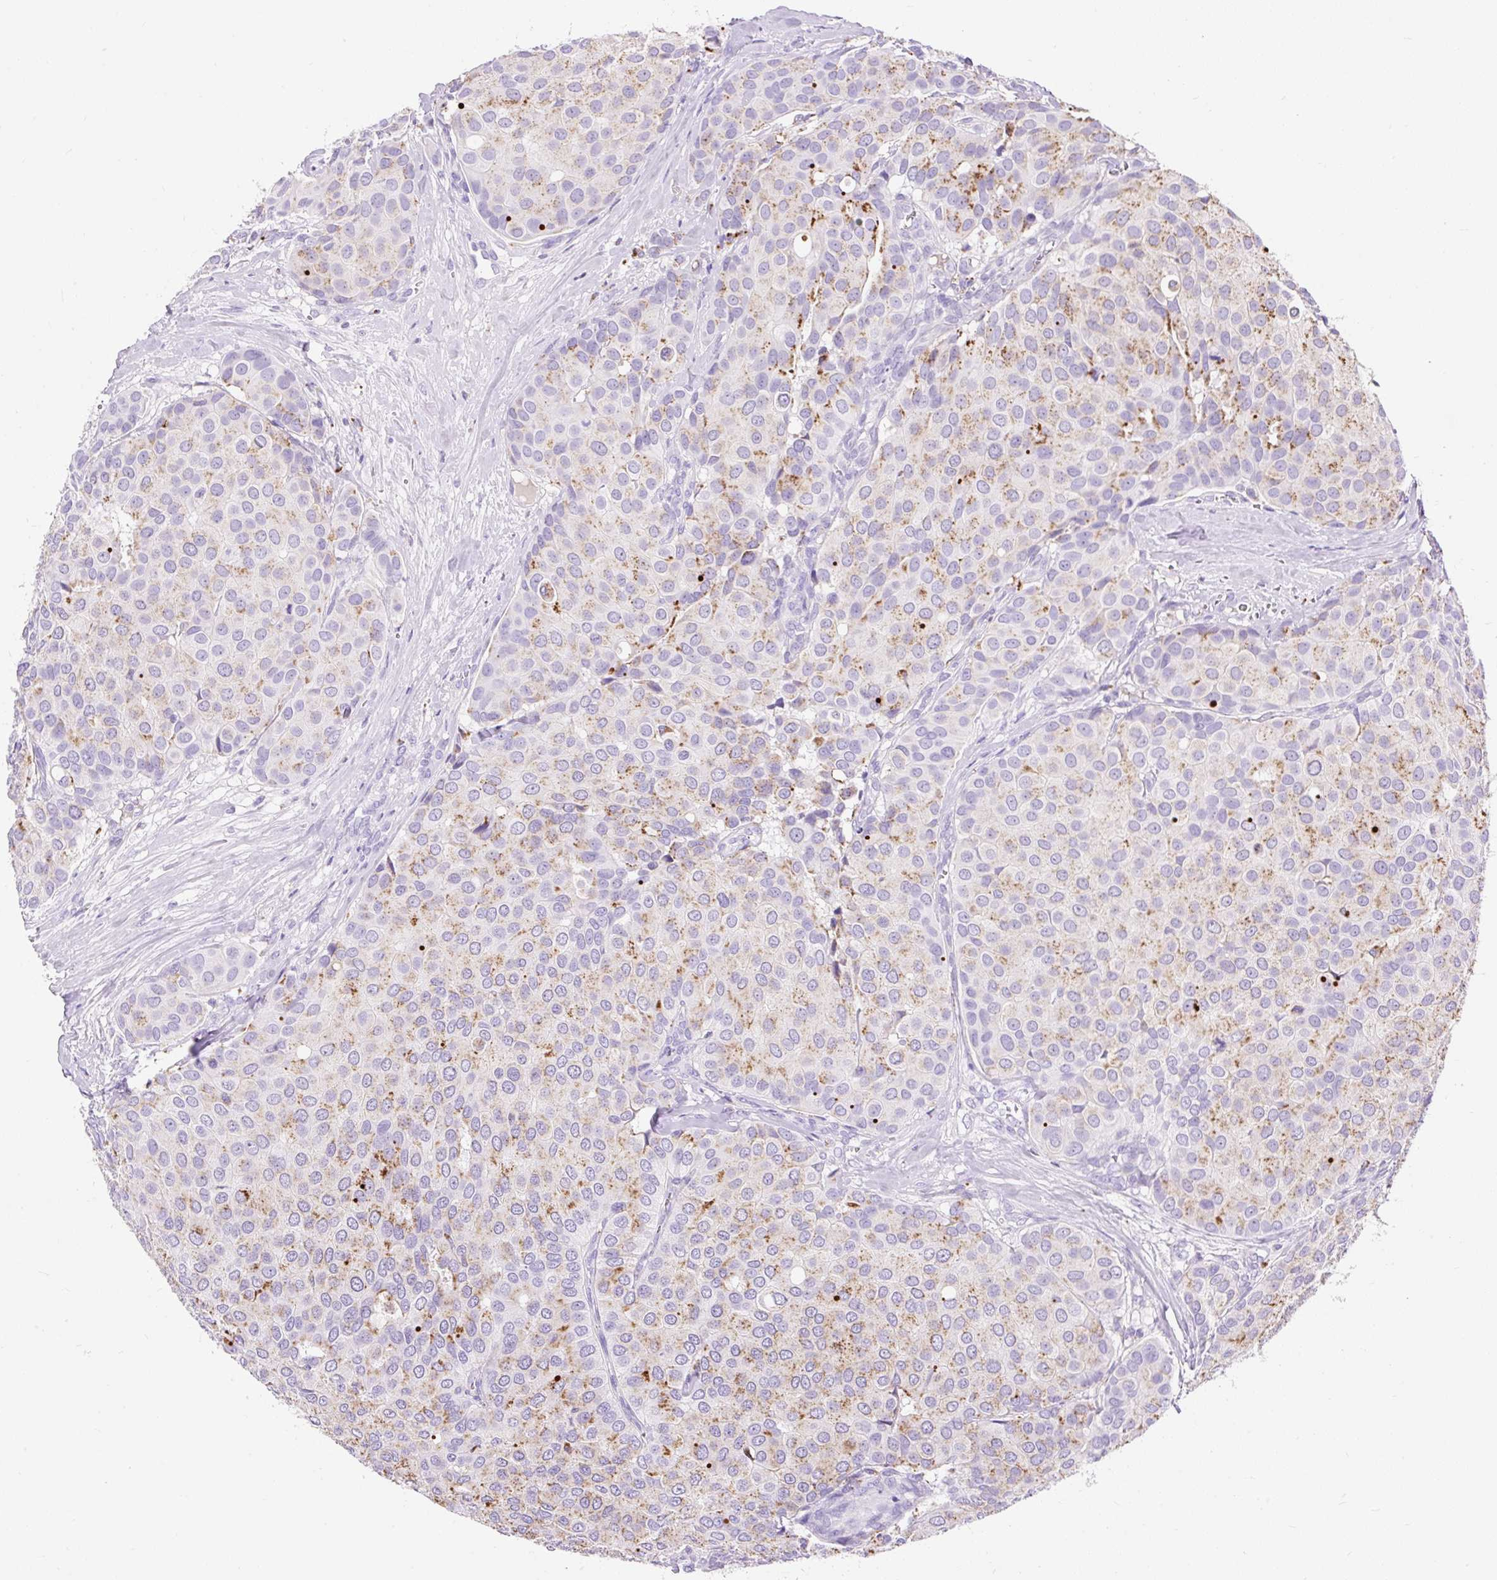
{"staining": {"intensity": "moderate", "quantity": "<25%", "location": "cytoplasmic/membranous"}, "tissue": "breast cancer", "cell_type": "Tumor cells", "image_type": "cancer", "snomed": [{"axis": "morphology", "description": "Duct carcinoma"}, {"axis": "topography", "description": "Breast"}], "caption": "Immunohistochemical staining of human breast cancer displays moderate cytoplasmic/membranous protein positivity in about <25% of tumor cells.", "gene": "HEXB", "patient": {"sex": "female", "age": 70}}